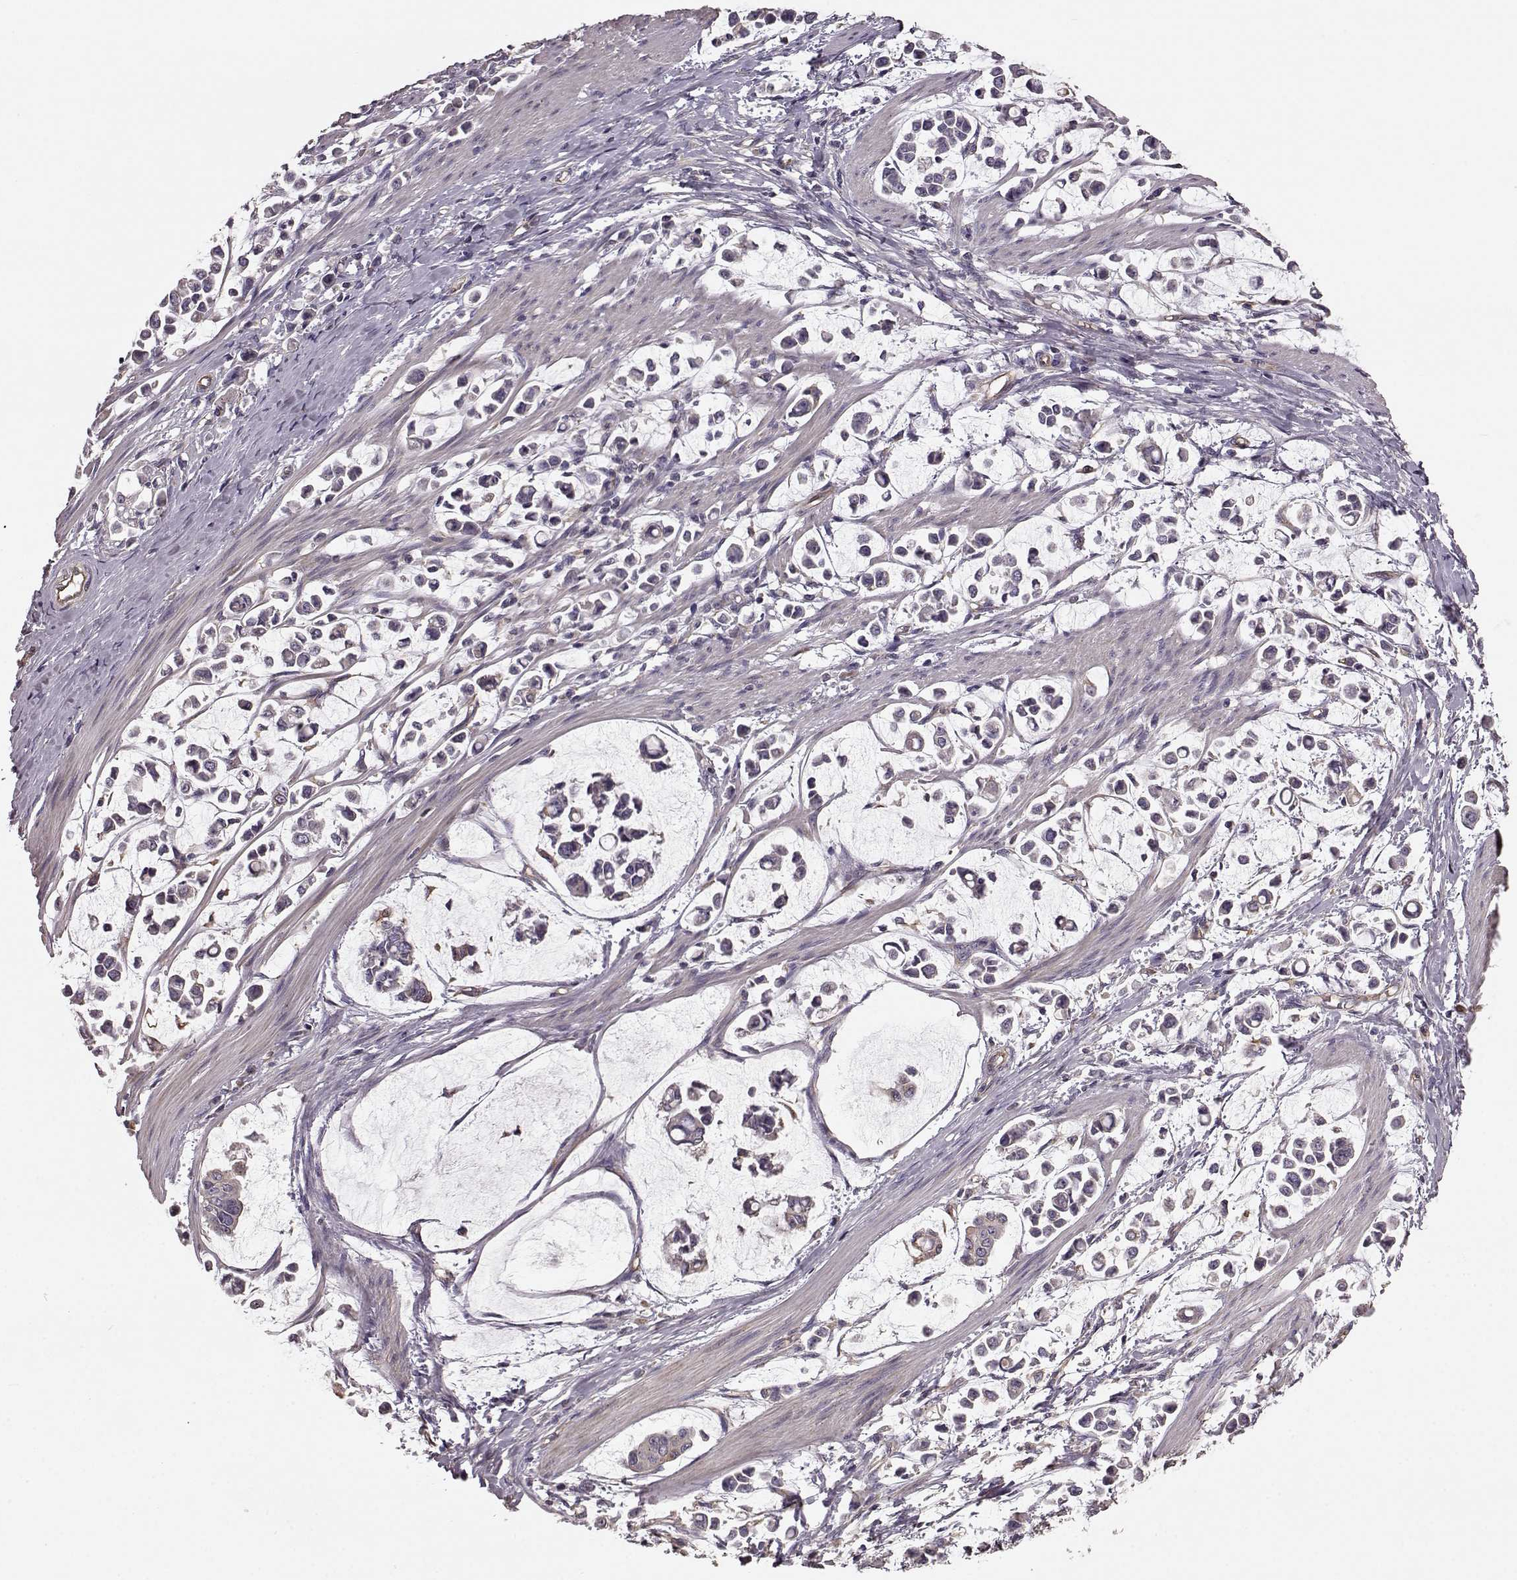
{"staining": {"intensity": "negative", "quantity": "none", "location": "none"}, "tissue": "stomach cancer", "cell_type": "Tumor cells", "image_type": "cancer", "snomed": [{"axis": "morphology", "description": "Adenocarcinoma, NOS"}, {"axis": "topography", "description": "Stomach"}], "caption": "The histopathology image displays no staining of tumor cells in stomach cancer (adenocarcinoma). The staining was performed using DAB (3,3'-diaminobenzidine) to visualize the protein expression in brown, while the nuclei were stained in blue with hematoxylin (Magnification: 20x).", "gene": "NTF3", "patient": {"sex": "male", "age": 82}}